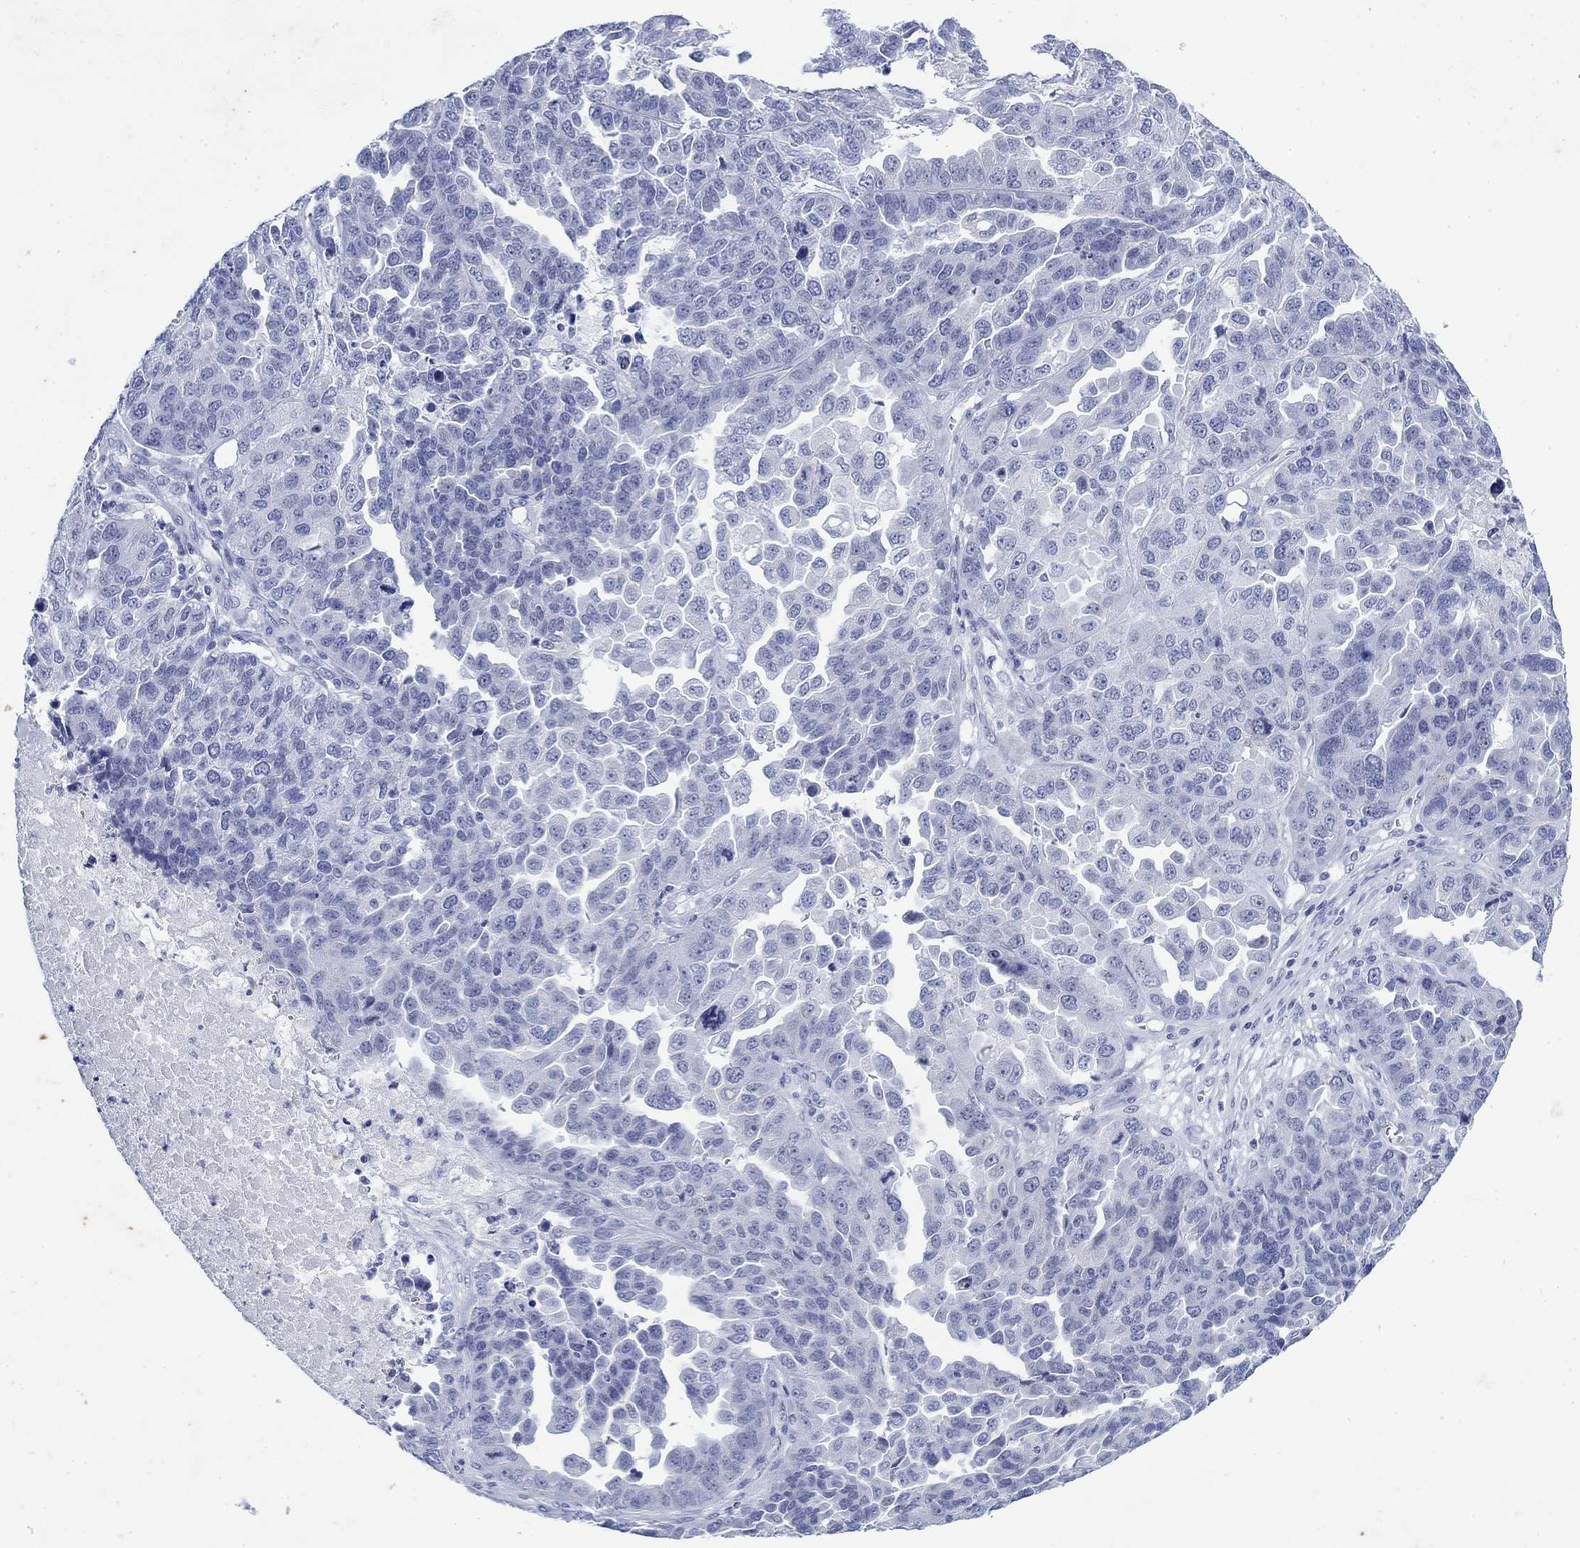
{"staining": {"intensity": "negative", "quantity": "none", "location": "none"}, "tissue": "ovarian cancer", "cell_type": "Tumor cells", "image_type": "cancer", "snomed": [{"axis": "morphology", "description": "Cystadenocarcinoma, serous, NOS"}, {"axis": "topography", "description": "Ovary"}], "caption": "Immunohistochemistry of ovarian serous cystadenocarcinoma exhibits no expression in tumor cells.", "gene": "KRT76", "patient": {"sex": "female", "age": 87}}